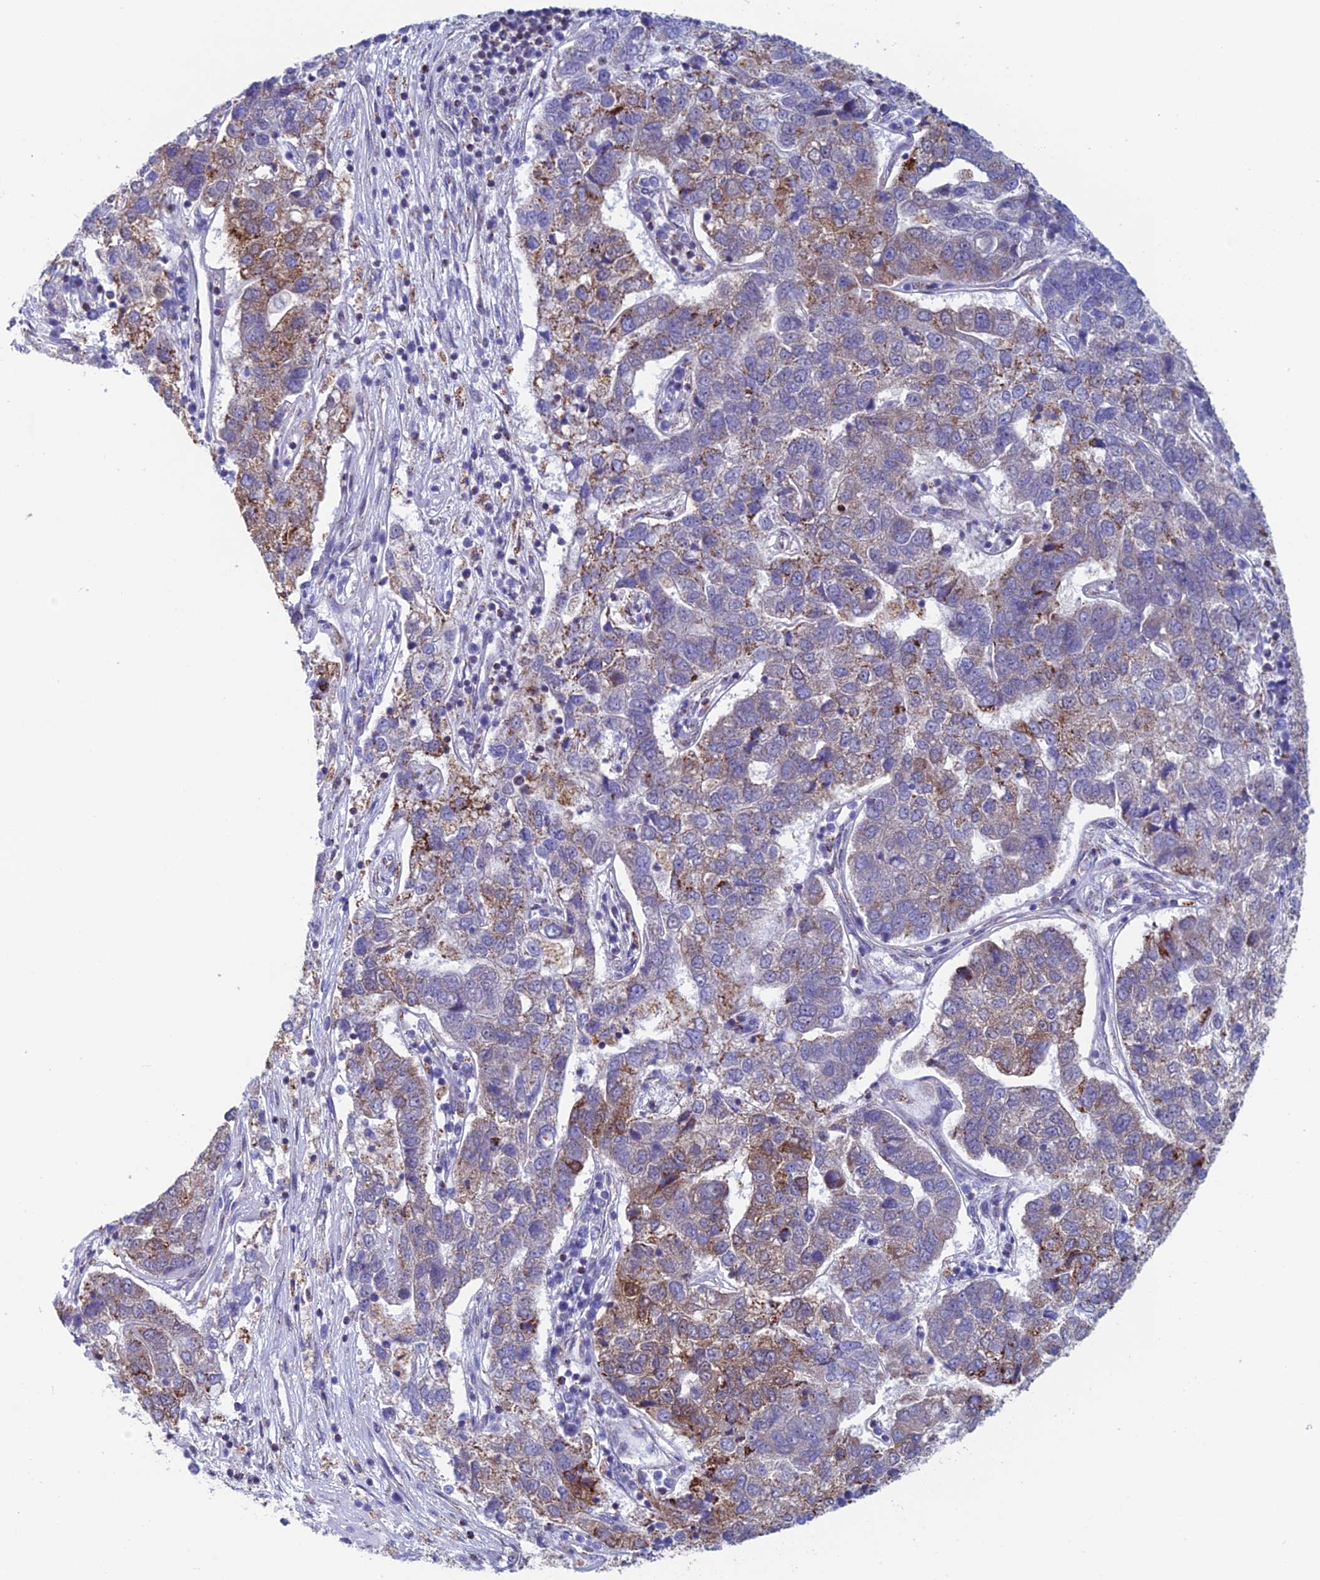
{"staining": {"intensity": "moderate", "quantity": ">75%", "location": "cytoplasmic/membranous"}, "tissue": "pancreatic cancer", "cell_type": "Tumor cells", "image_type": "cancer", "snomed": [{"axis": "morphology", "description": "Adenocarcinoma, NOS"}, {"axis": "topography", "description": "Pancreas"}], "caption": "Adenocarcinoma (pancreatic) stained with immunohistochemistry (IHC) displays moderate cytoplasmic/membranous expression in approximately >75% of tumor cells. Nuclei are stained in blue.", "gene": "ZNG1B", "patient": {"sex": "female", "age": 61}}